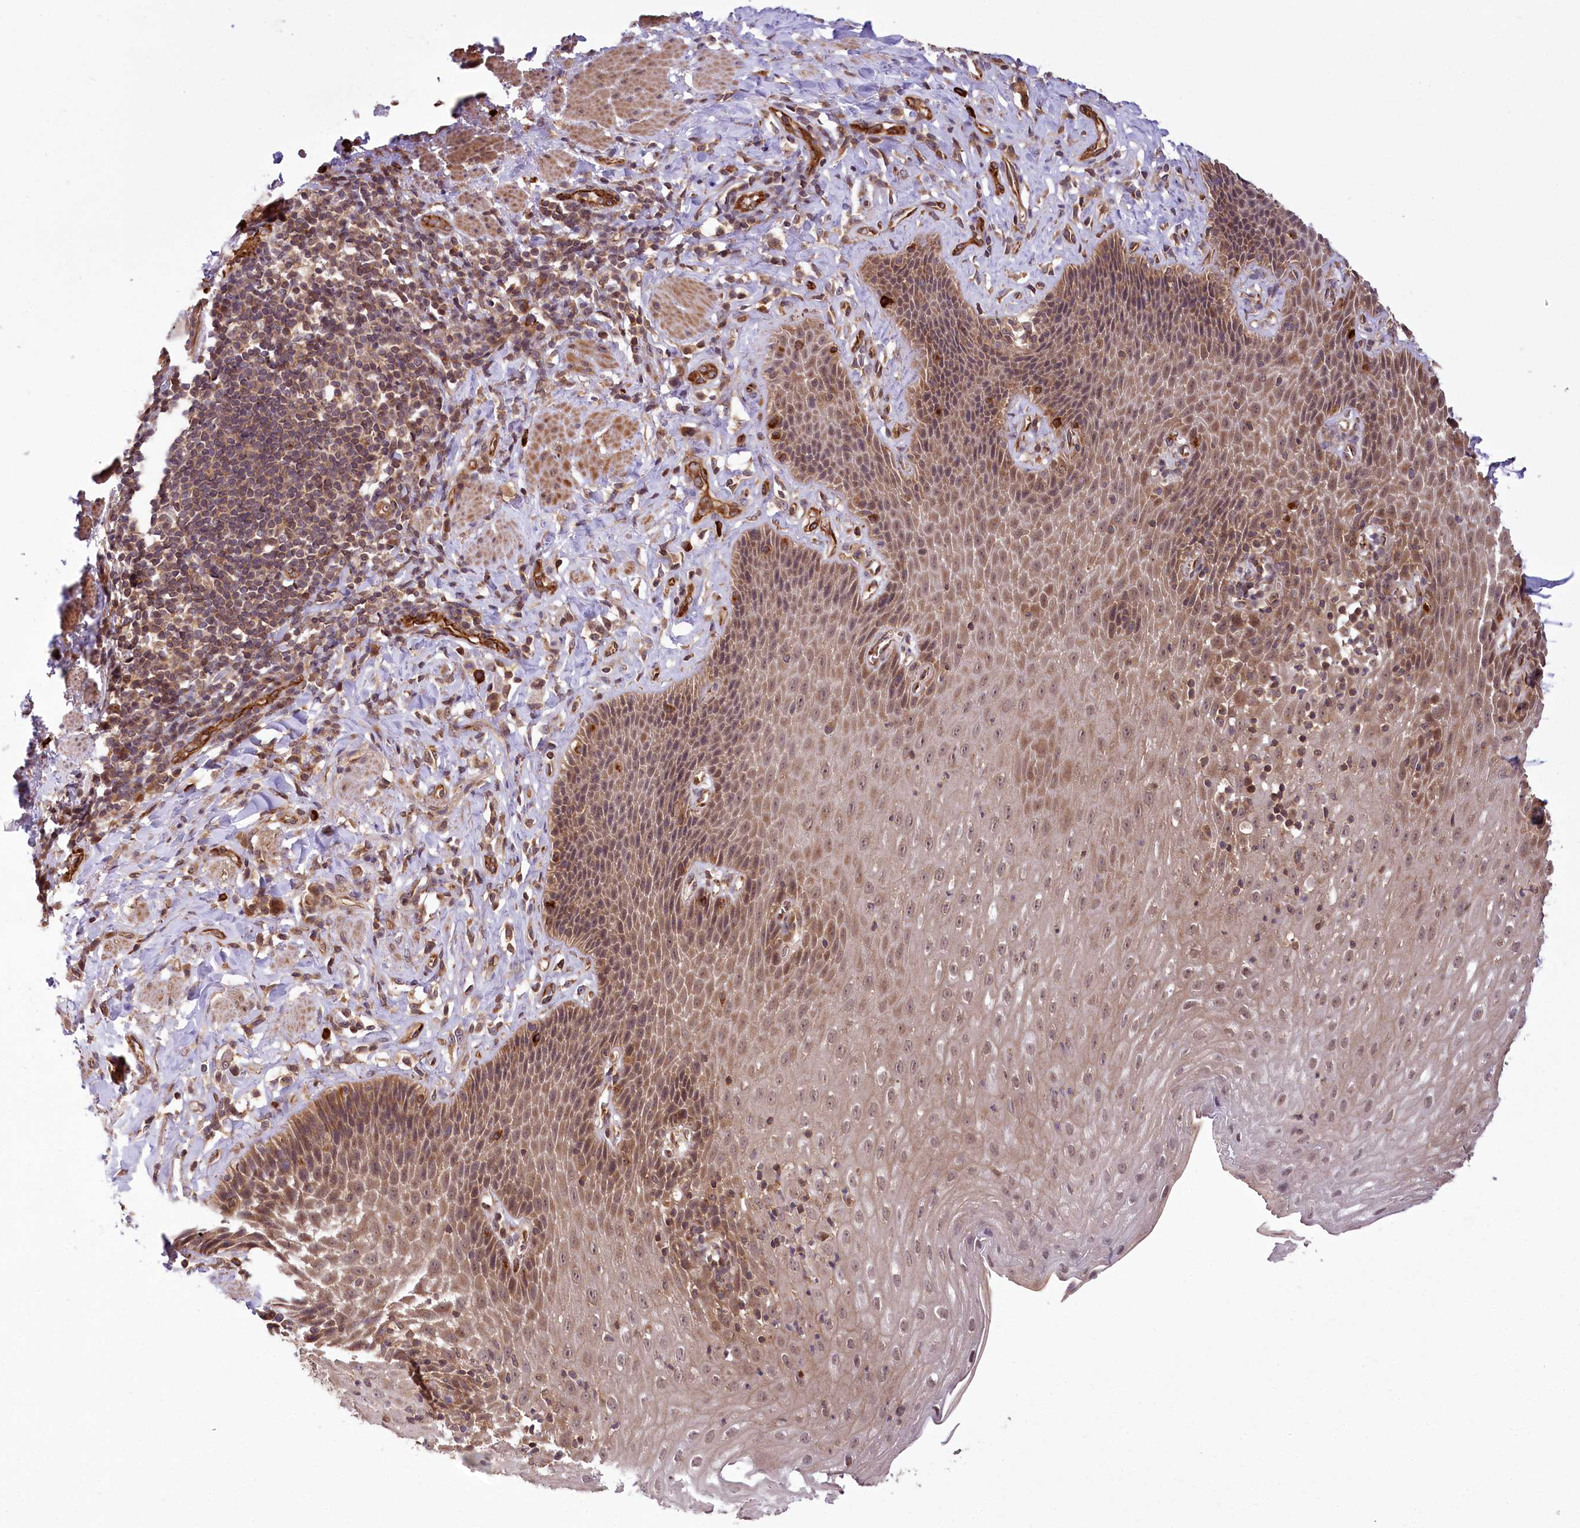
{"staining": {"intensity": "moderate", "quantity": ">75%", "location": "cytoplasmic/membranous,nuclear"}, "tissue": "esophagus", "cell_type": "Squamous epithelial cells", "image_type": "normal", "snomed": [{"axis": "morphology", "description": "Normal tissue, NOS"}, {"axis": "topography", "description": "Esophagus"}], "caption": "Immunohistochemical staining of unremarkable human esophagus reveals medium levels of moderate cytoplasmic/membranous,nuclear positivity in approximately >75% of squamous epithelial cells.", "gene": "CARD19", "patient": {"sex": "female", "age": 61}}